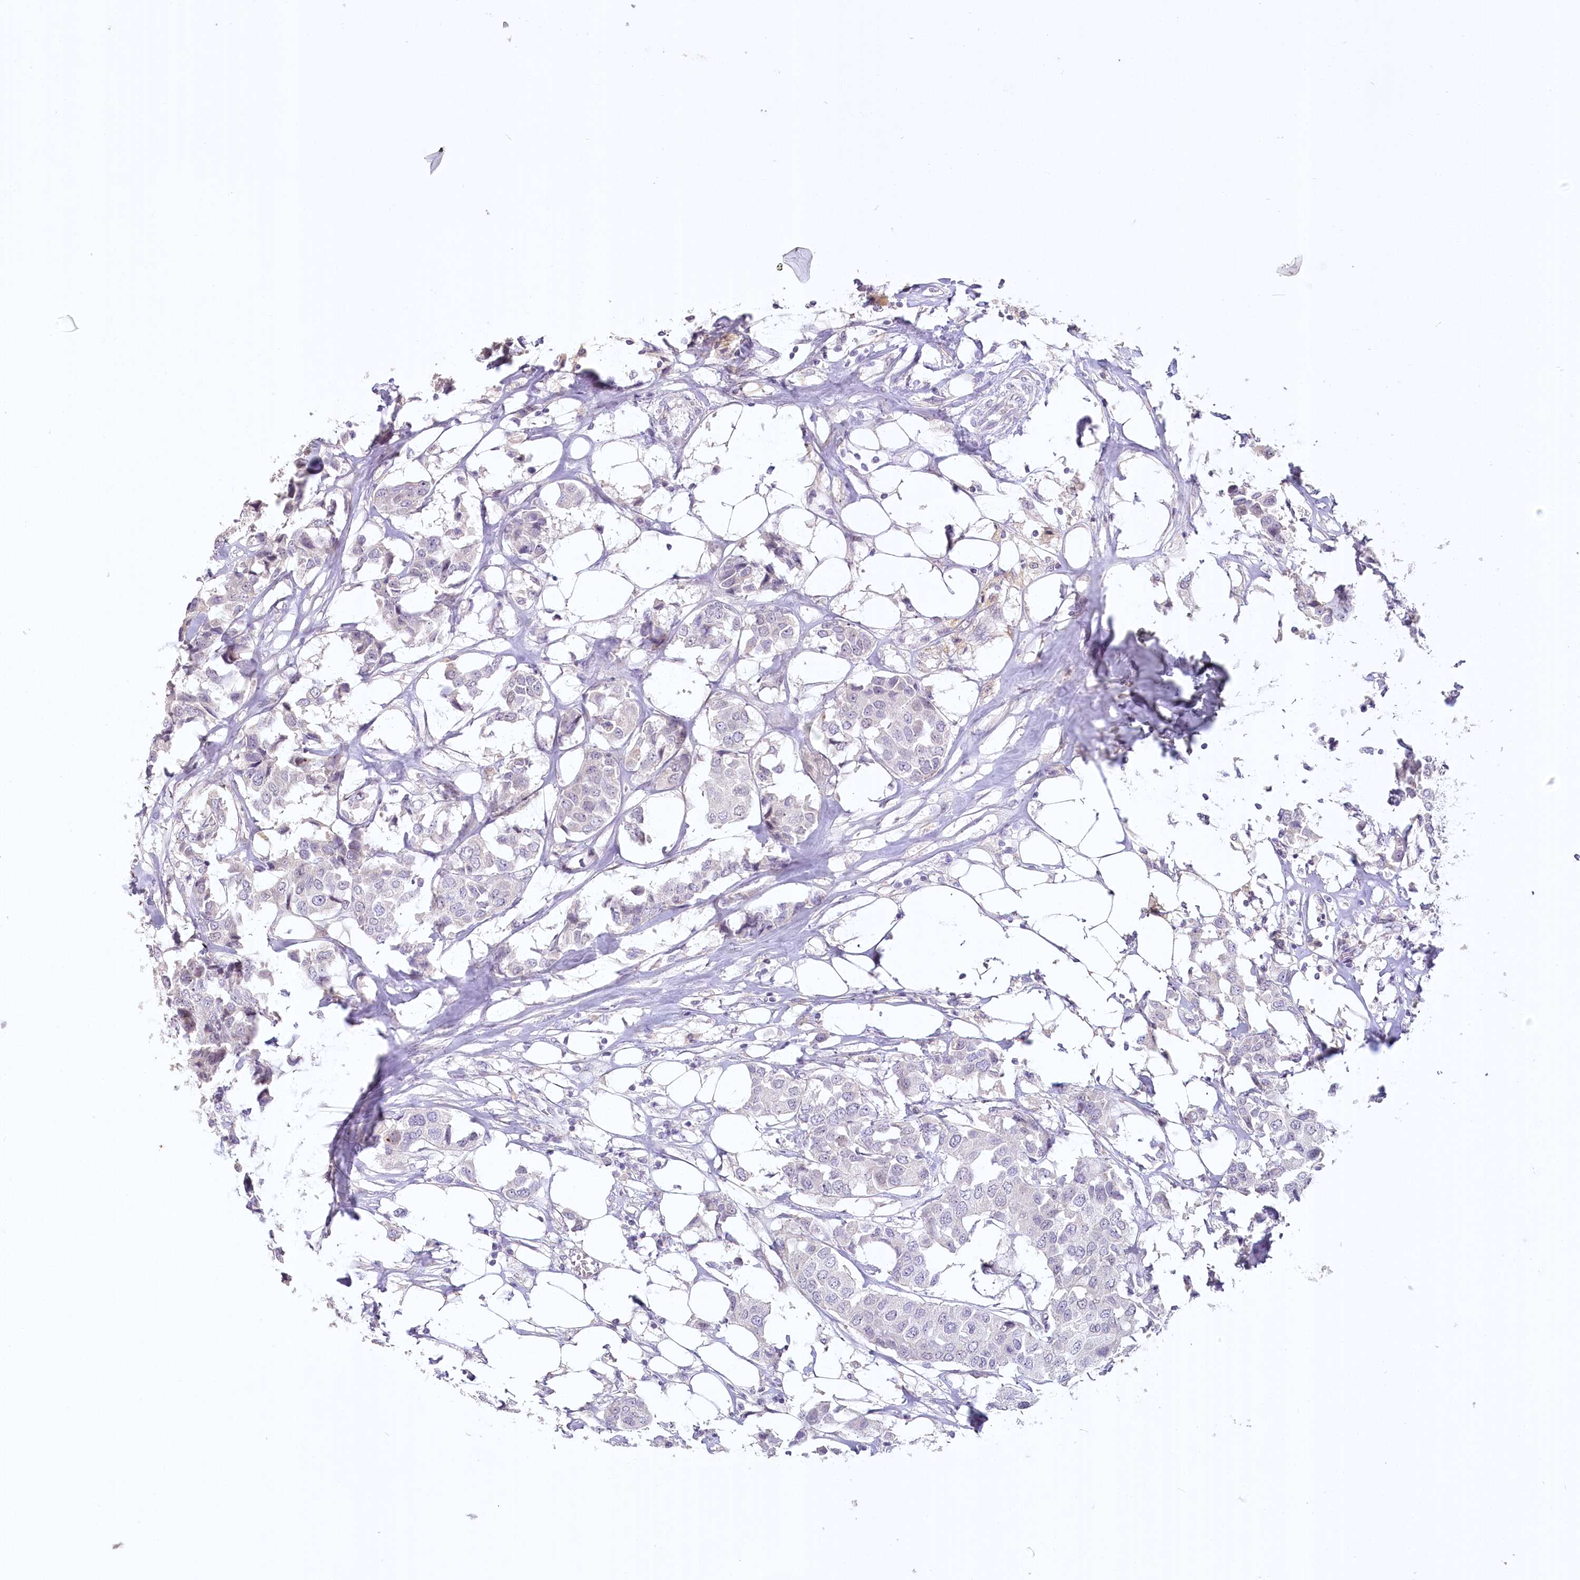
{"staining": {"intensity": "negative", "quantity": "none", "location": "none"}, "tissue": "breast cancer", "cell_type": "Tumor cells", "image_type": "cancer", "snomed": [{"axis": "morphology", "description": "Duct carcinoma"}, {"axis": "topography", "description": "Breast"}], "caption": "There is no significant expression in tumor cells of breast invasive ductal carcinoma. Brightfield microscopy of IHC stained with DAB (3,3'-diaminobenzidine) (brown) and hematoxylin (blue), captured at high magnification.", "gene": "USP11", "patient": {"sex": "female", "age": 80}}